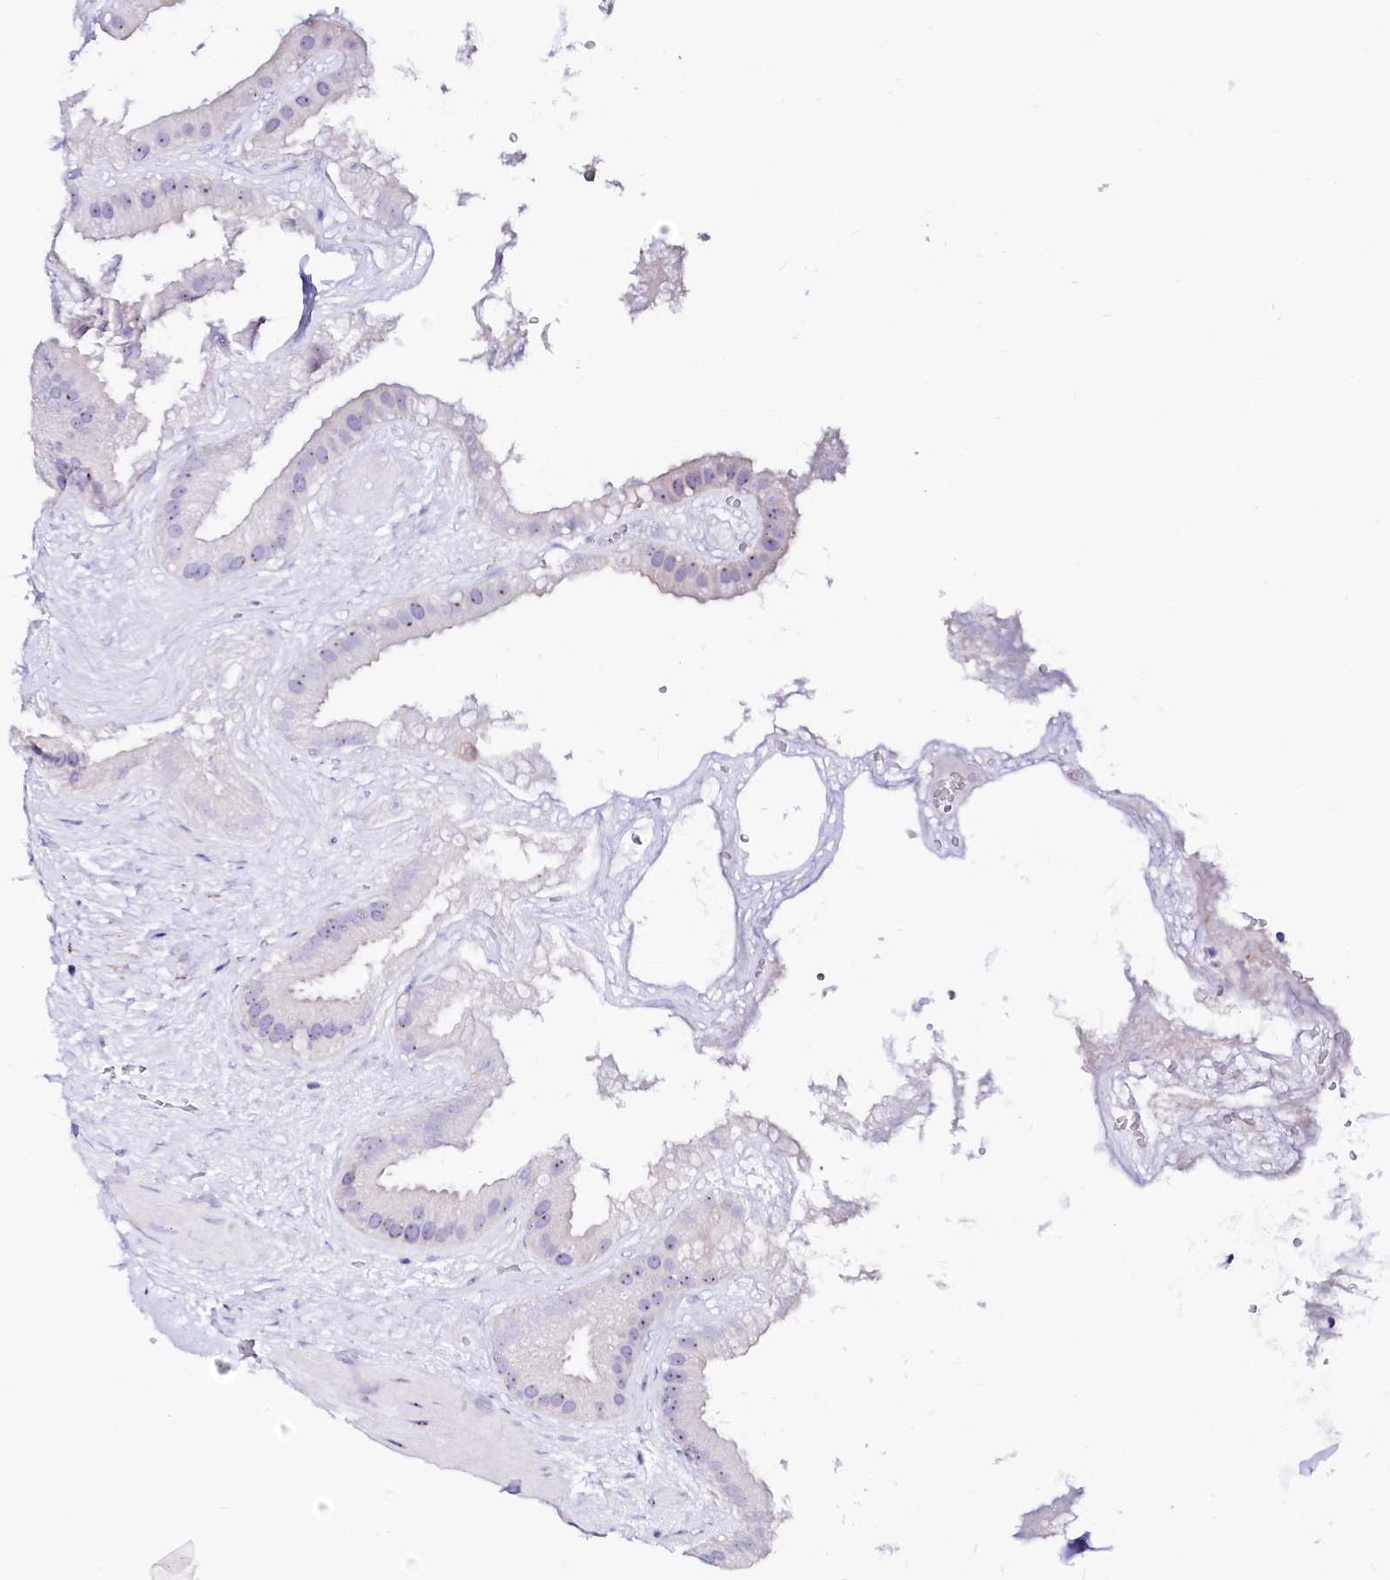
{"staining": {"intensity": "moderate", "quantity": "25%-75%", "location": "nuclear"}, "tissue": "gallbladder", "cell_type": "Glandular cells", "image_type": "normal", "snomed": [{"axis": "morphology", "description": "Normal tissue, NOS"}, {"axis": "topography", "description": "Gallbladder"}], "caption": "Immunohistochemistry image of unremarkable gallbladder: gallbladder stained using IHC exhibits medium levels of moderate protein expression localized specifically in the nuclear of glandular cells, appearing as a nuclear brown color.", "gene": "SFR1", "patient": {"sex": "male", "age": 55}}